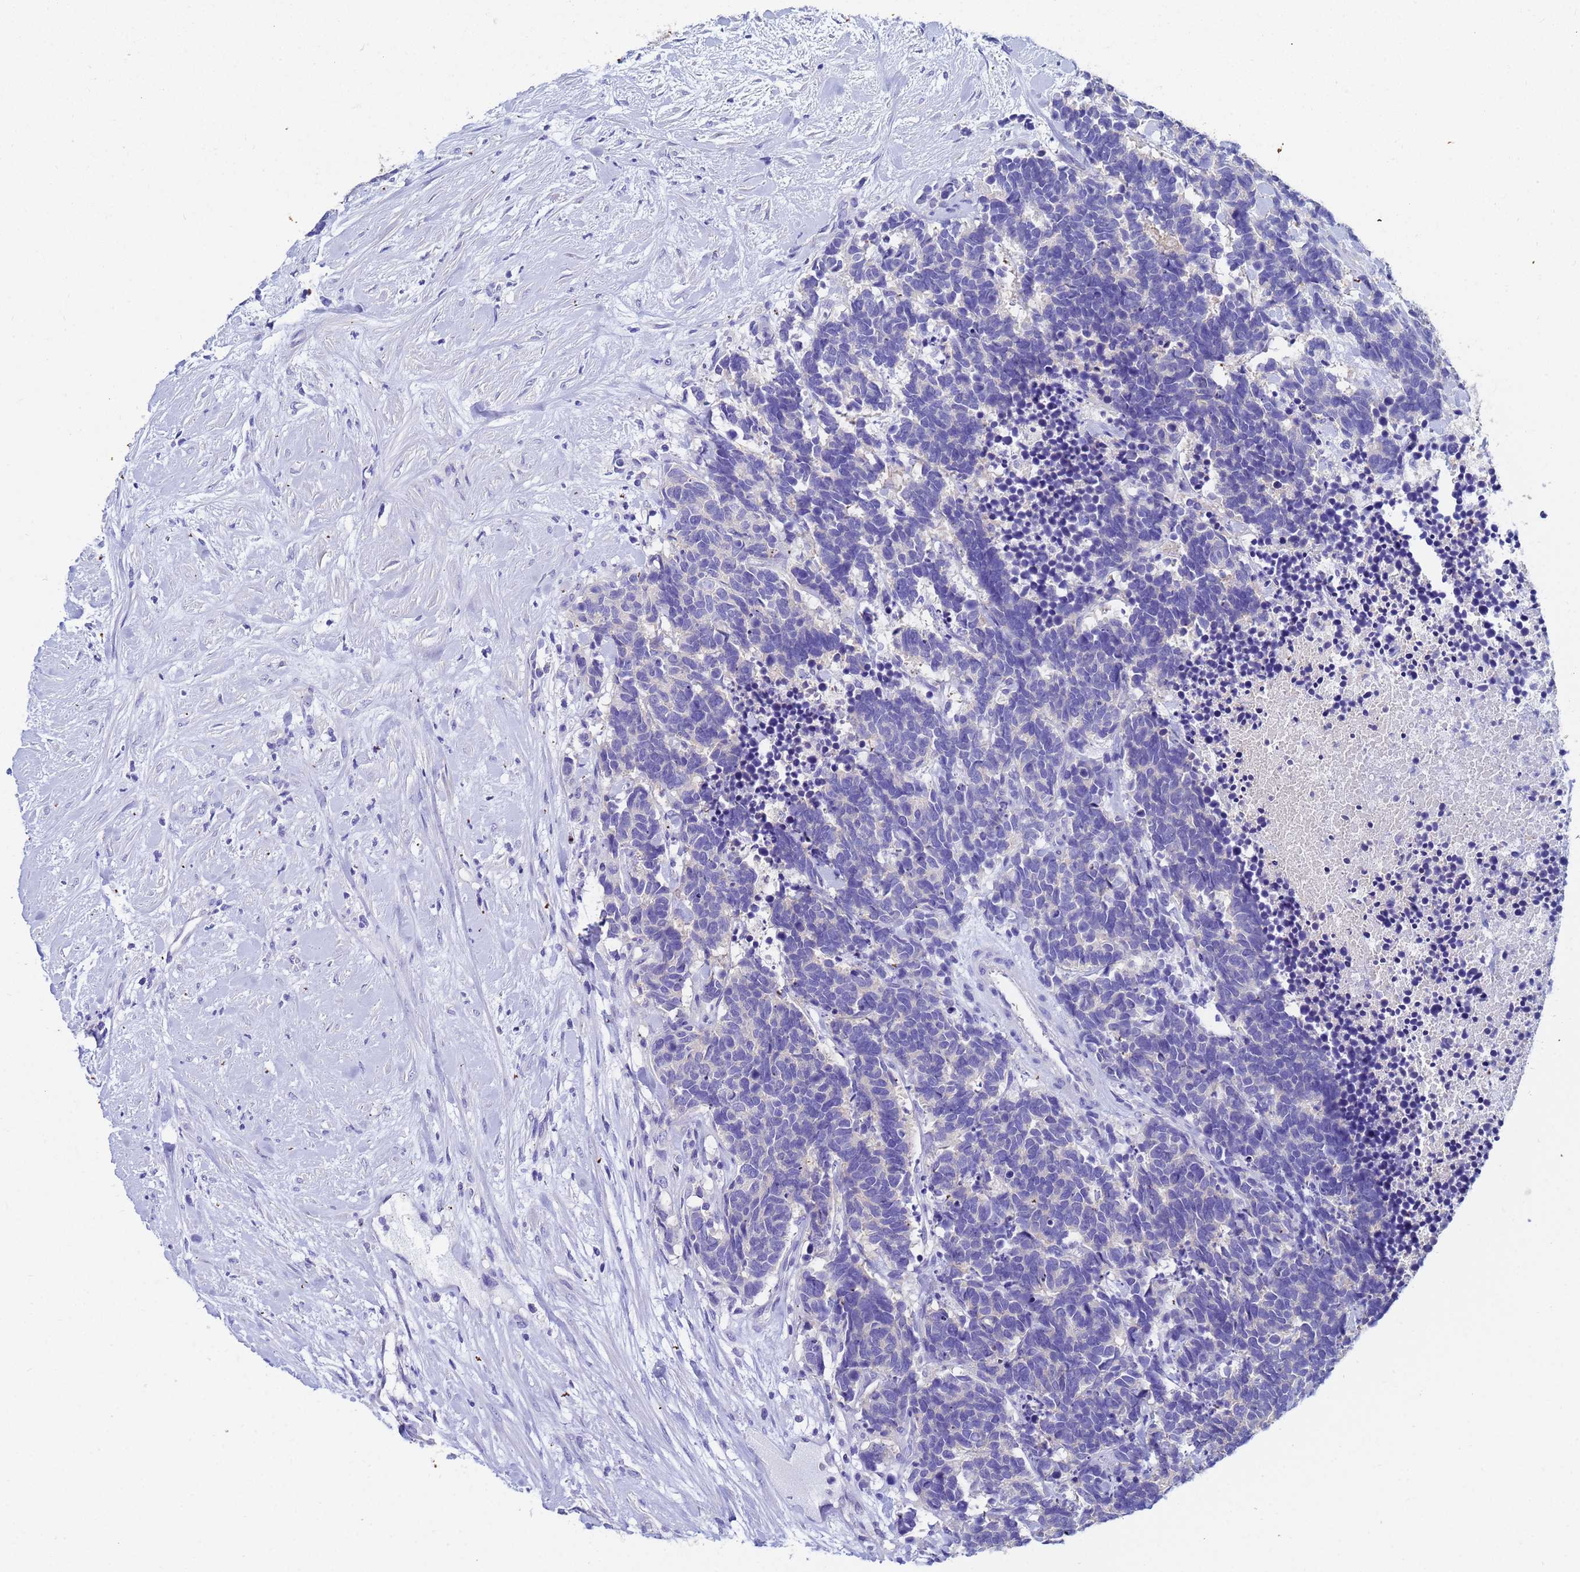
{"staining": {"intensity": "negative", "quantity": "none", "location": "none"}, "tissue": "carcinoid", "cell_type": "Tumor cells", "image_type": "cancer", "snomed": [{"axis": "morphology", "description": "Carcinoma, NOS"}, {"axis": "morphology", "description": "Carcinoid, malignant, NOS"}, {"axis": "topography", "description": "Prostate"}], "caption": "This is an IHC photomicrograph of human carcinoid. There is no staining in tumor cells.", "gene": "UBE2O", "patient": {"sex": "male", "age": 57}}